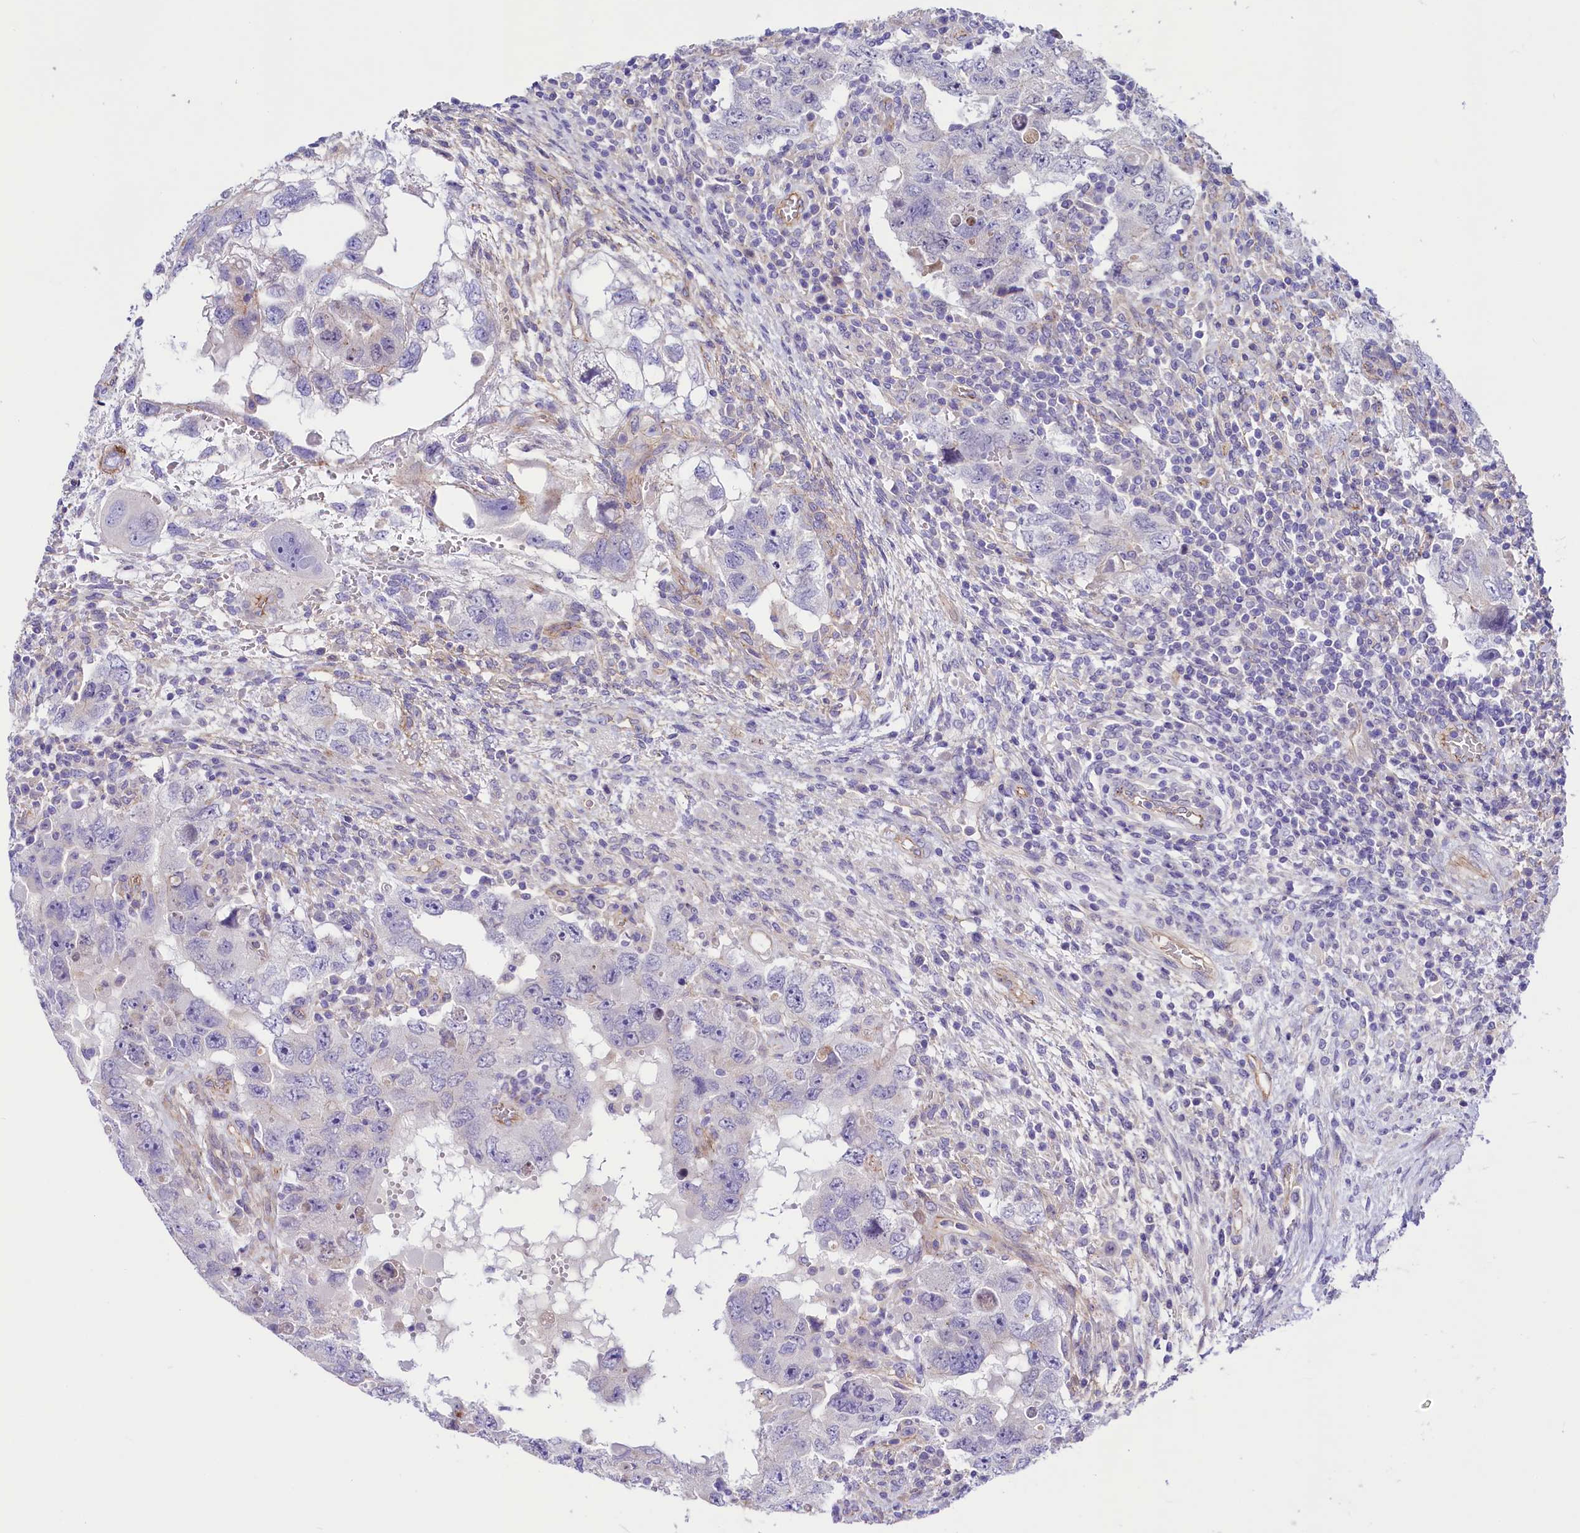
{"staining": {"intensity": "negative", "quantity": "none", "location": "none"}, "tissue": "testis cancer", "cell_type": "Tumor cells", "image_type": "cancer", "snomed": [{"axis": "morphology", "description": "Carcinoma, Embryonal, NOS"}, {"axis": "topography", "description": "Testis"}], "caption": "The histopathology image displays no significant positivity in tumor cells of testis embryonal carcinoma.", "gene": "SLF1", "patient": {"sex": "male", "age": 26}}